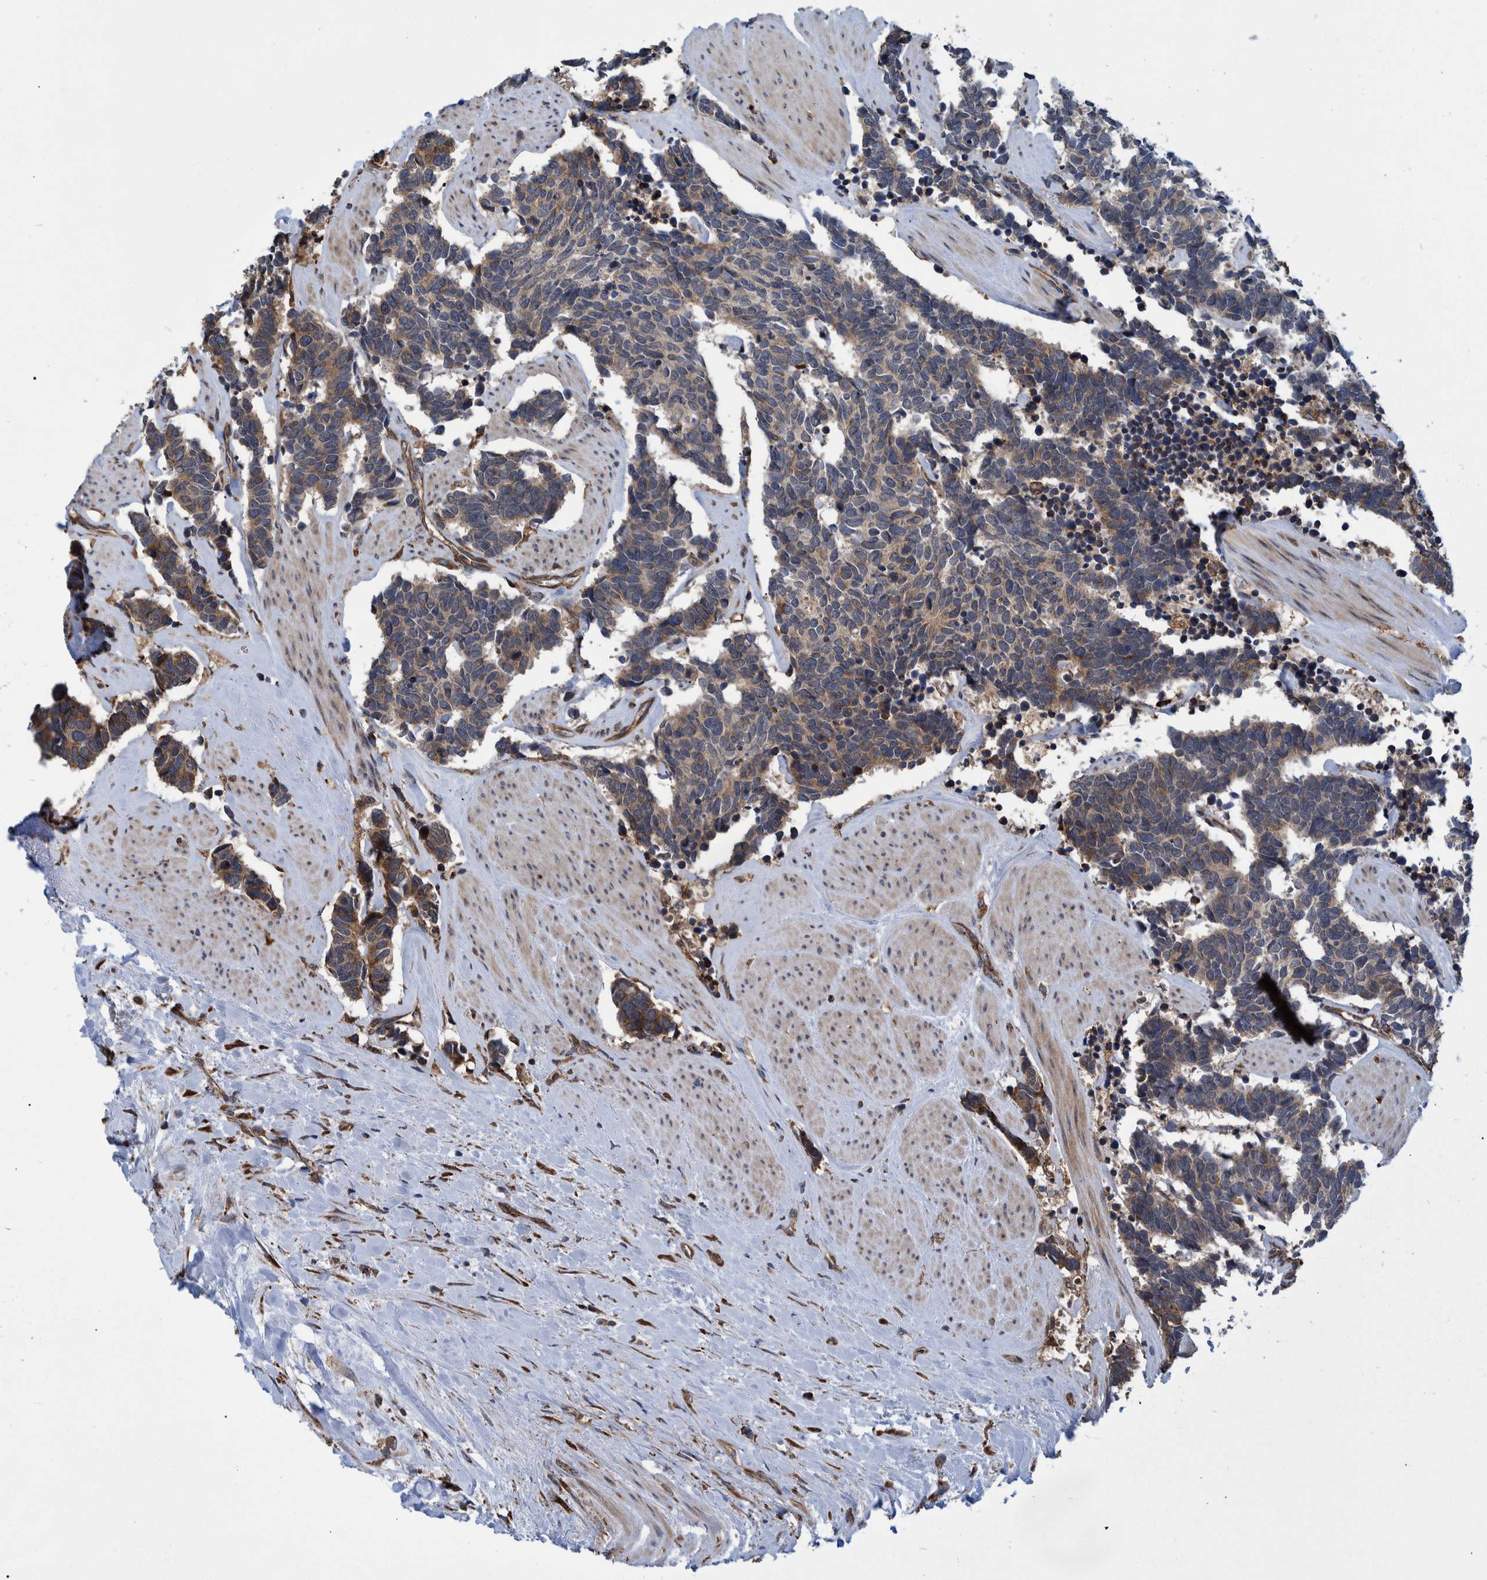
{"staining": {"intensity": "moderate", "quantity": ">75%", "location": "cytoplasmic/membranous"}, "tissue": "carcinoid", "cell_type": "Tumor cells", "image_type": "cancer", "snomed": [{"axis": "morphology", "description": "Carcinoma, NOS"}, {"axis": "morphology", "description": "Carcinoid, malignant, NOS"}, {"axis": "topography", "description": "Urinary bladder"}], "caption": "The image shows staining of carcinoma, revealing moderate cytoplasmic/membranous protein staining (brown color) within tumor cells. (Brightfield microscopy of DAB IHC at high magnification).", "gene": "SPAG5", "patient": {"sex": "male", "age": 57}}